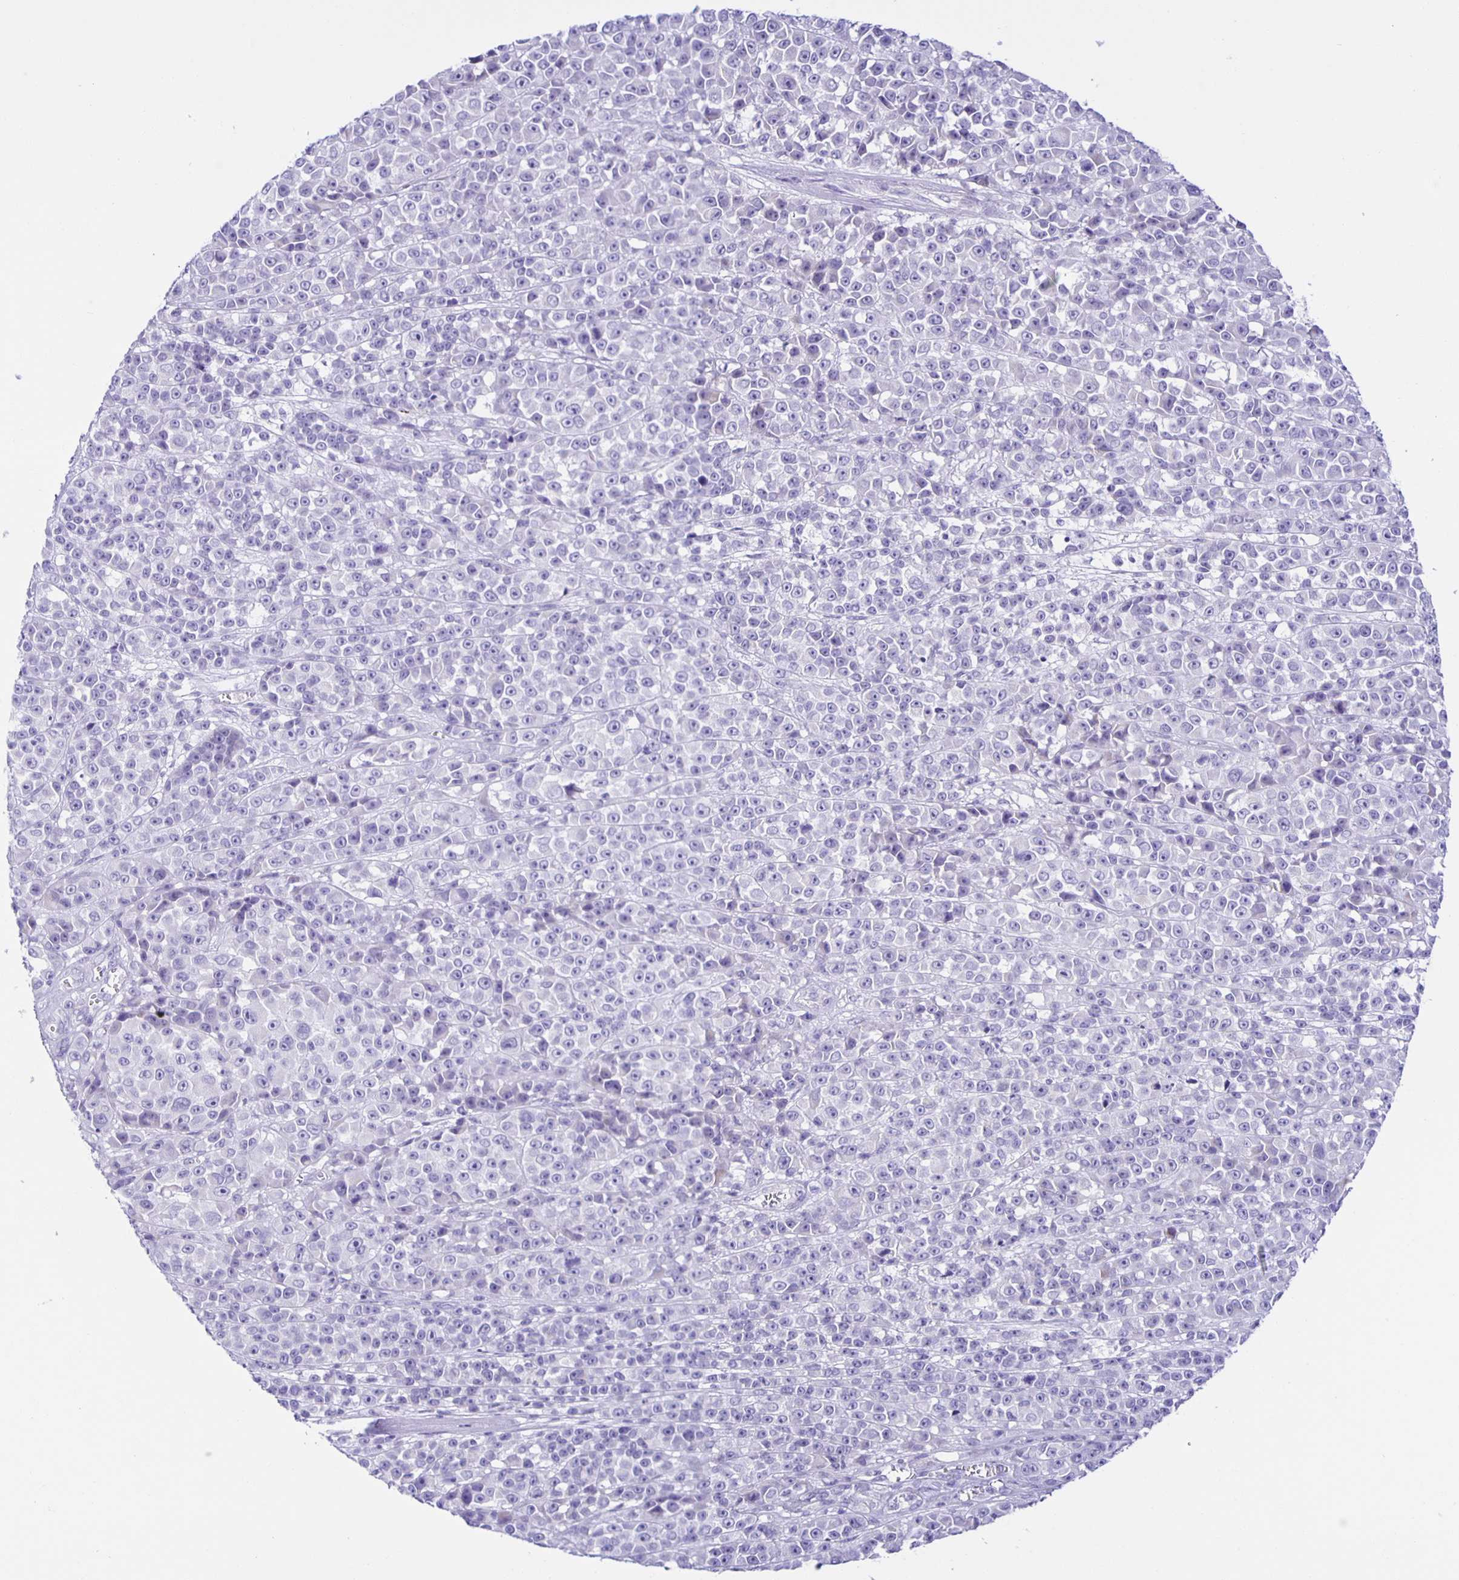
{"staining": {"intensity": "negative", "quantity": "none", "location": "none"}, "tissue": "melanoma", "cell_type": "Tumor cells", "image_type": "cancer", "snomed": [{"axis": "morphology", "description": "Malignant melanoma, NOS"}, {"axis": "topography", "description": "Skin"}, {"axis": "topography", "description": "Skin of back"}], "caption": "DAB (3,3'-diaminobenzidine) immunohistochemical staining of melanoma demonstrates no significant positivity in tumor cells. (DAB (3,3'-diaminobenzidine) immunohistochemistry (IHC) with hematoxylin counter stain).", "gene": "AQP6", "patient": {"sex": "male", "age": 91}}